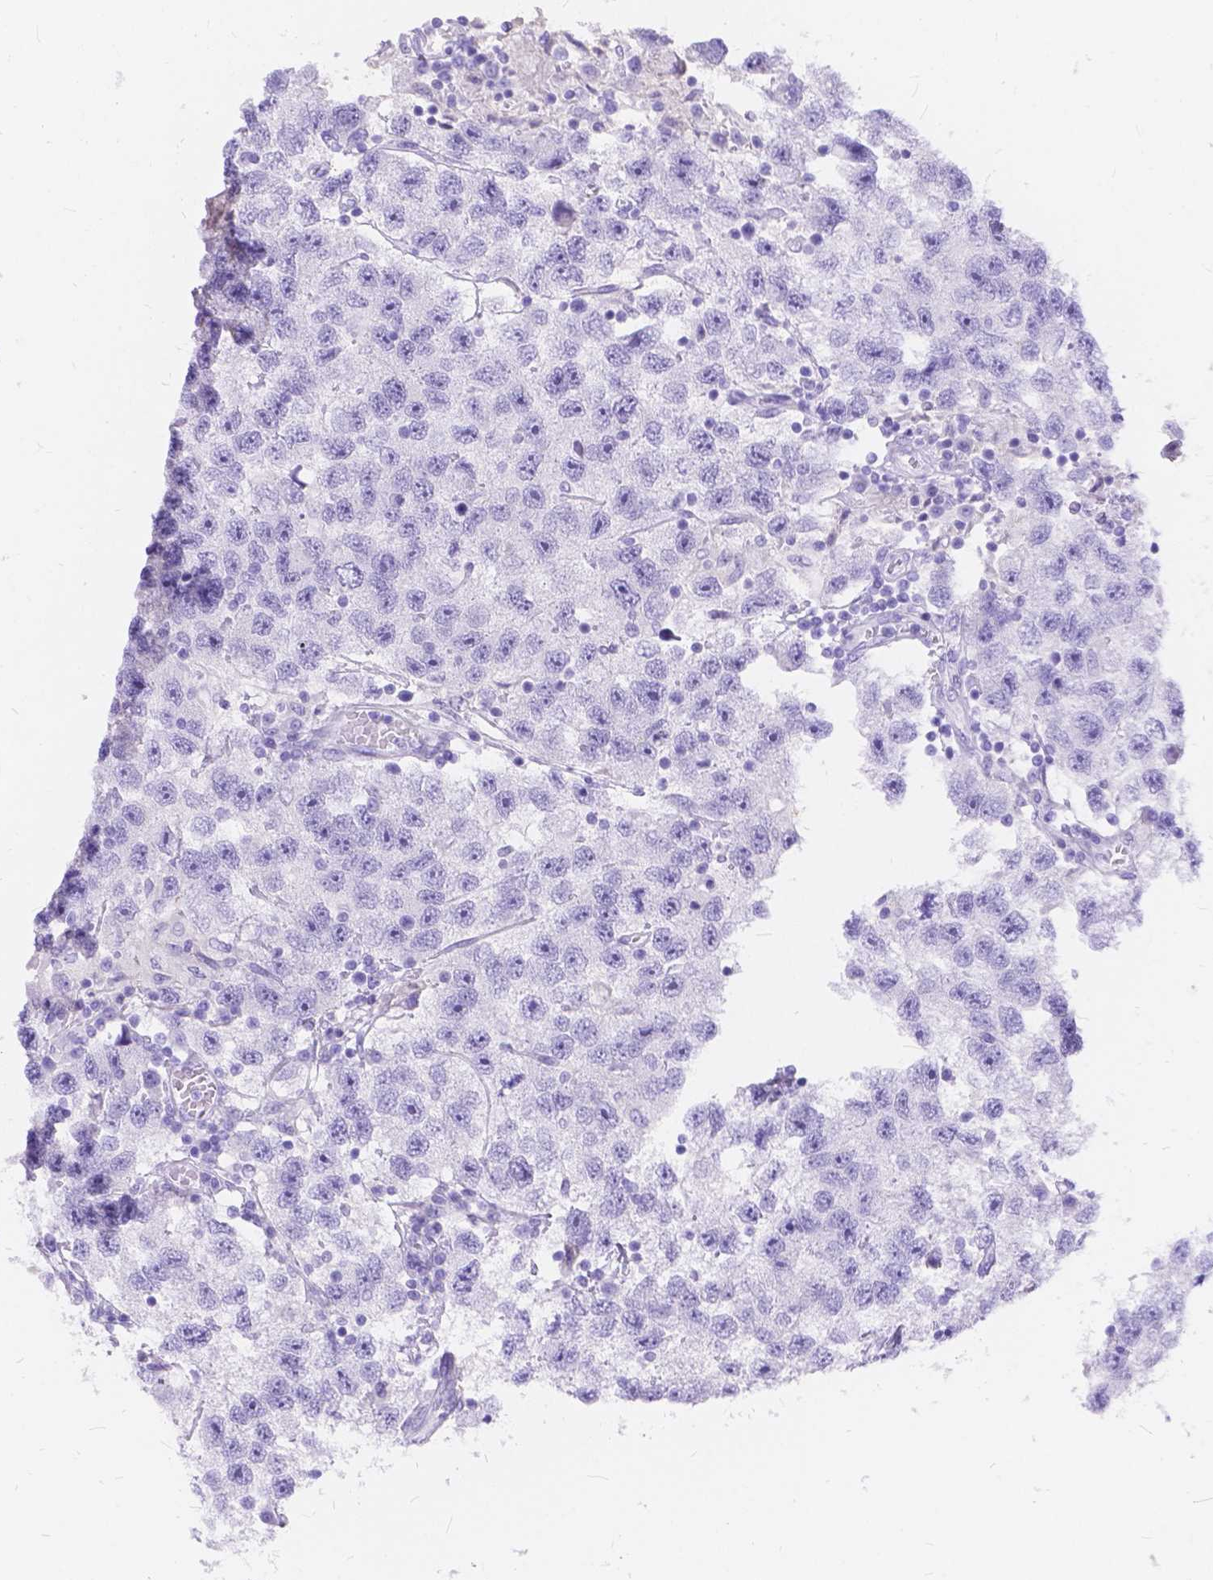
{"staining": {"intensity": "negative", "quantity": "none", "location": "none"}, "tissue": "testis cancer", "cell_type": "Tumor cells", "image_type": "cancer", "snomed": [{"axis": "morphology", "description": "Seminoma, NOS"}, {"axis": "topography", "description": "Testis"}], "caption": "Testis seminoma stained for a protein using immunohistochemistry displays no expression tumor cells.", "gene": "FOXL2", "patient": {"sex": "male", "age": 26}}